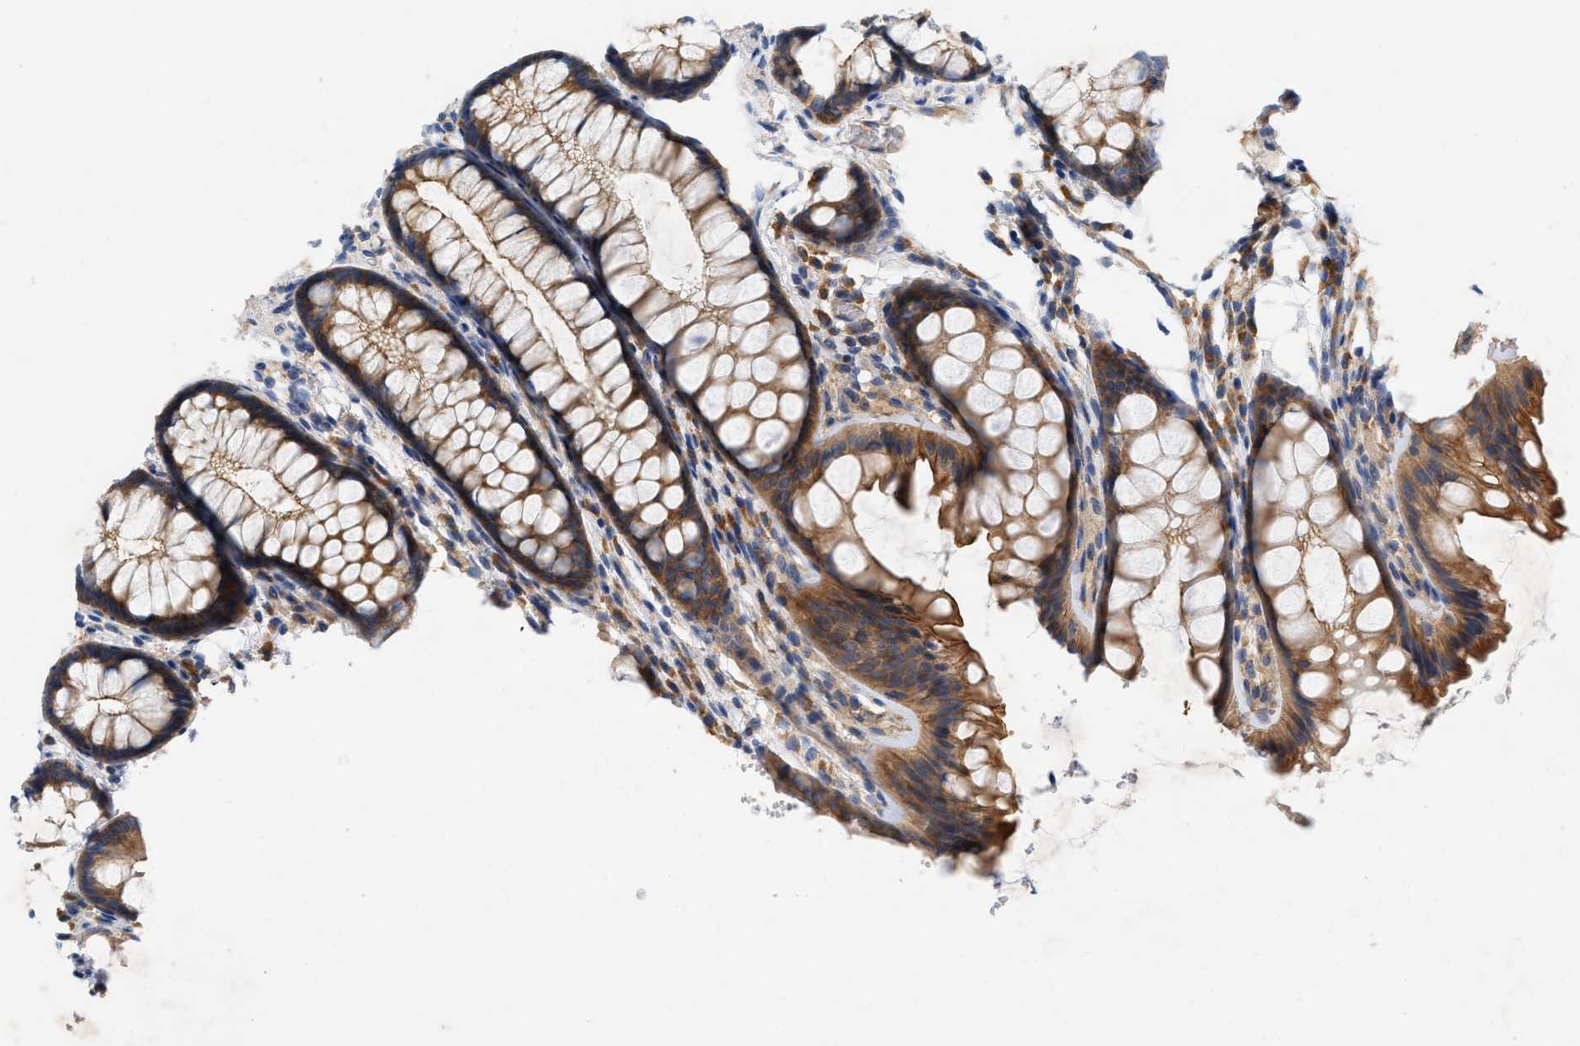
{"staining": {"intensity": "weak", "quantity": ">75%", "location": "cytoplasmic/membranous"}, "tissue": "colon", "cell_type": "Endothelial cells", "image_type": "normal", "snomed": [{"axis": "morphology", "description": "Normal tissue, NOS"}, {"axis": "topography", "description": "Colon"}], "caption": "Brown immunohistochemical staining in benign colon demonstrates weak cytoplasmic/membranous expression in about >75% of endothelial cells. The protein of interest is shown in brown color, while the nuclei are stained blue.", "gene": "TMEM131", "patient": {"sex": "female", "age": 56}}